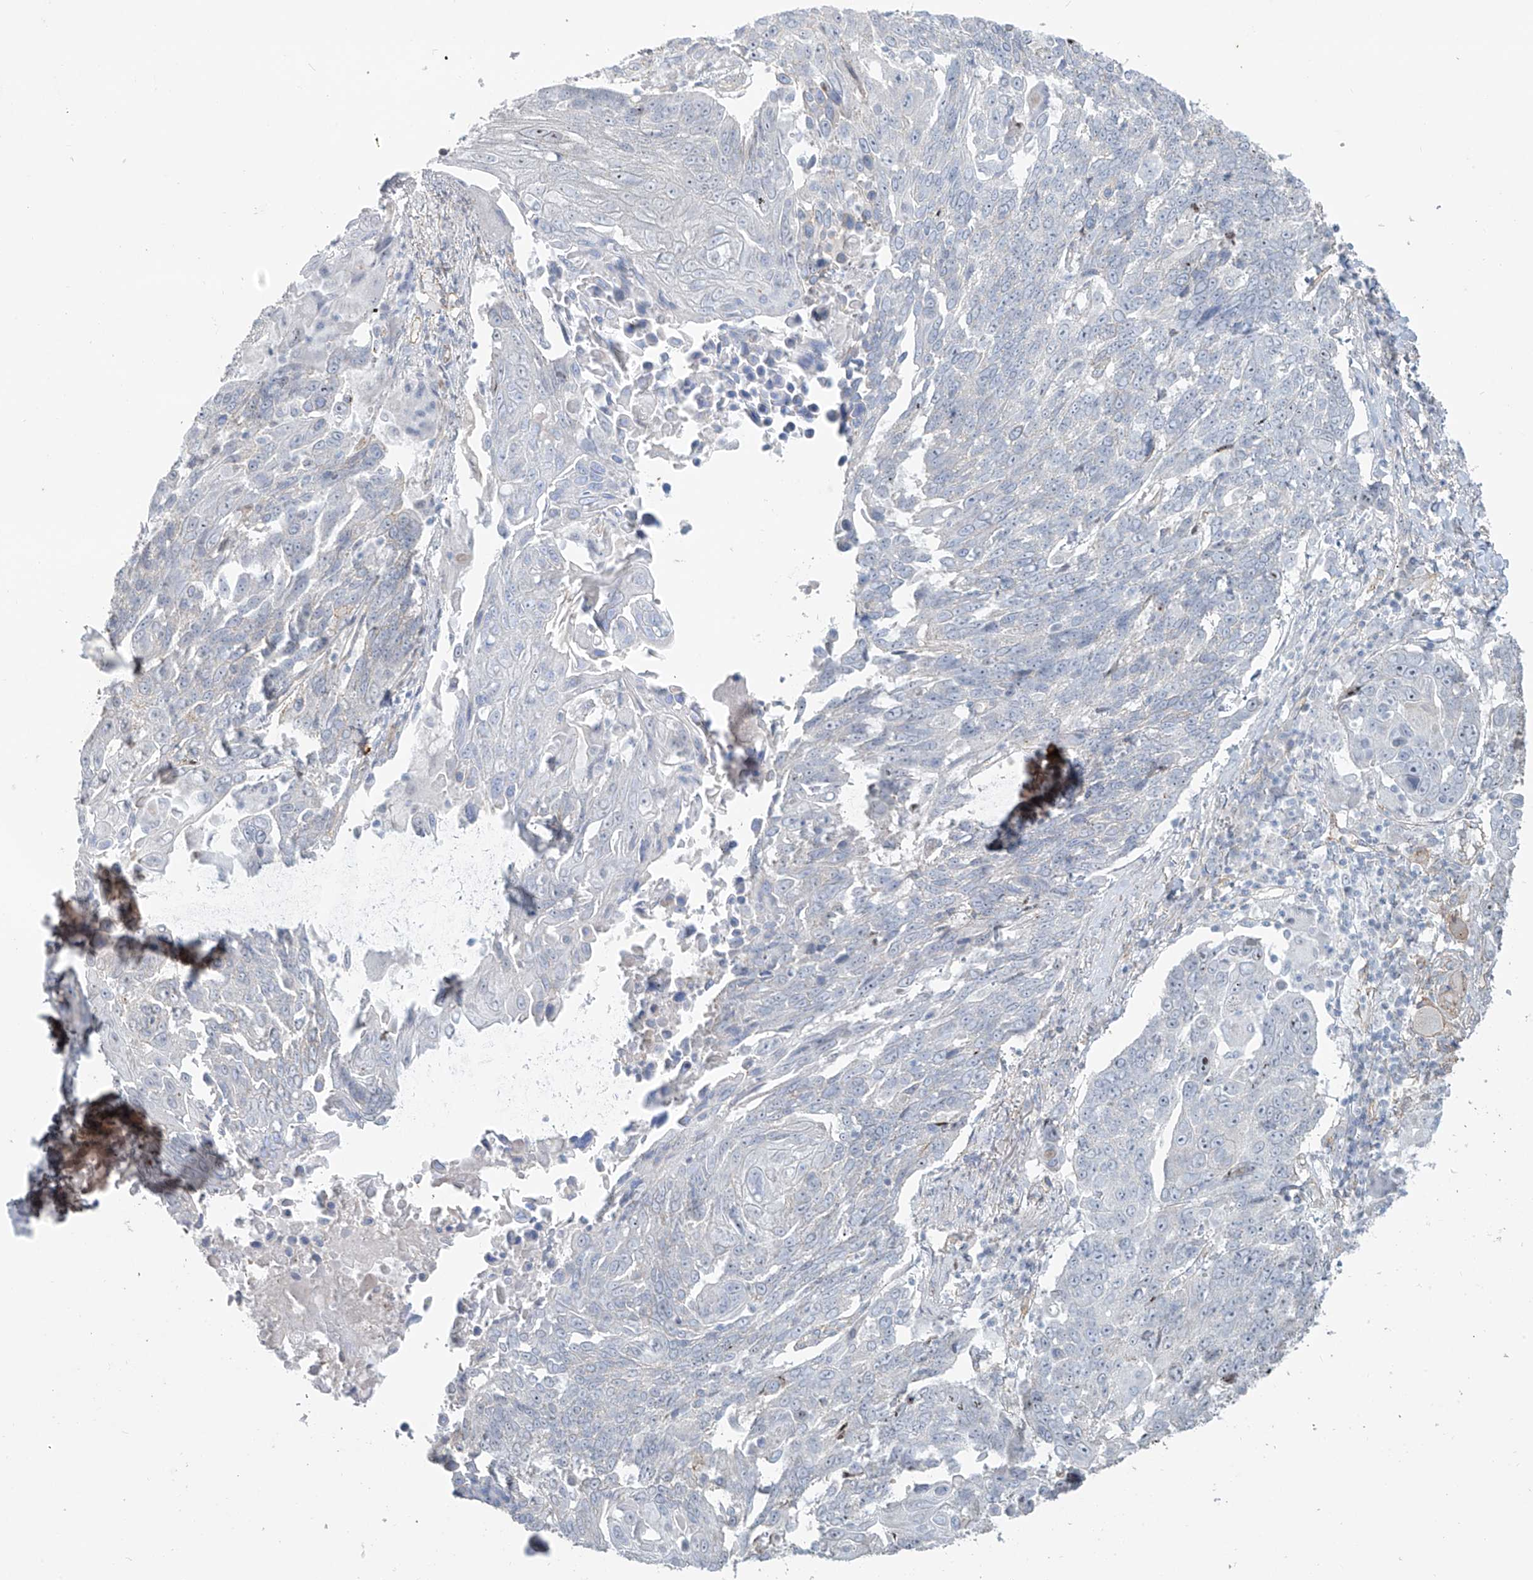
{"staining": {"intensity": "negative", "quantity": "none", "location": "none"}, "tissue": "lung cancer", "cell_type": "Tumor cells", "image_type": "cancer", "snomed": [{"axis": "morphology", "description": "Squamous cell carcinoma, NOS"}, {"axis": "topography", "description": "Lung"}], "caption": "Lung cancer (squamous cell carcinoma) was stained to show a protein in brown. There is no significant staining in tumor cells. The staining is performed using DAB brown chromogen with nuclei counter-stained in using hematoxylin.", "gene": "TUBE1", "patient": {"sex": "male", "age": 66}}